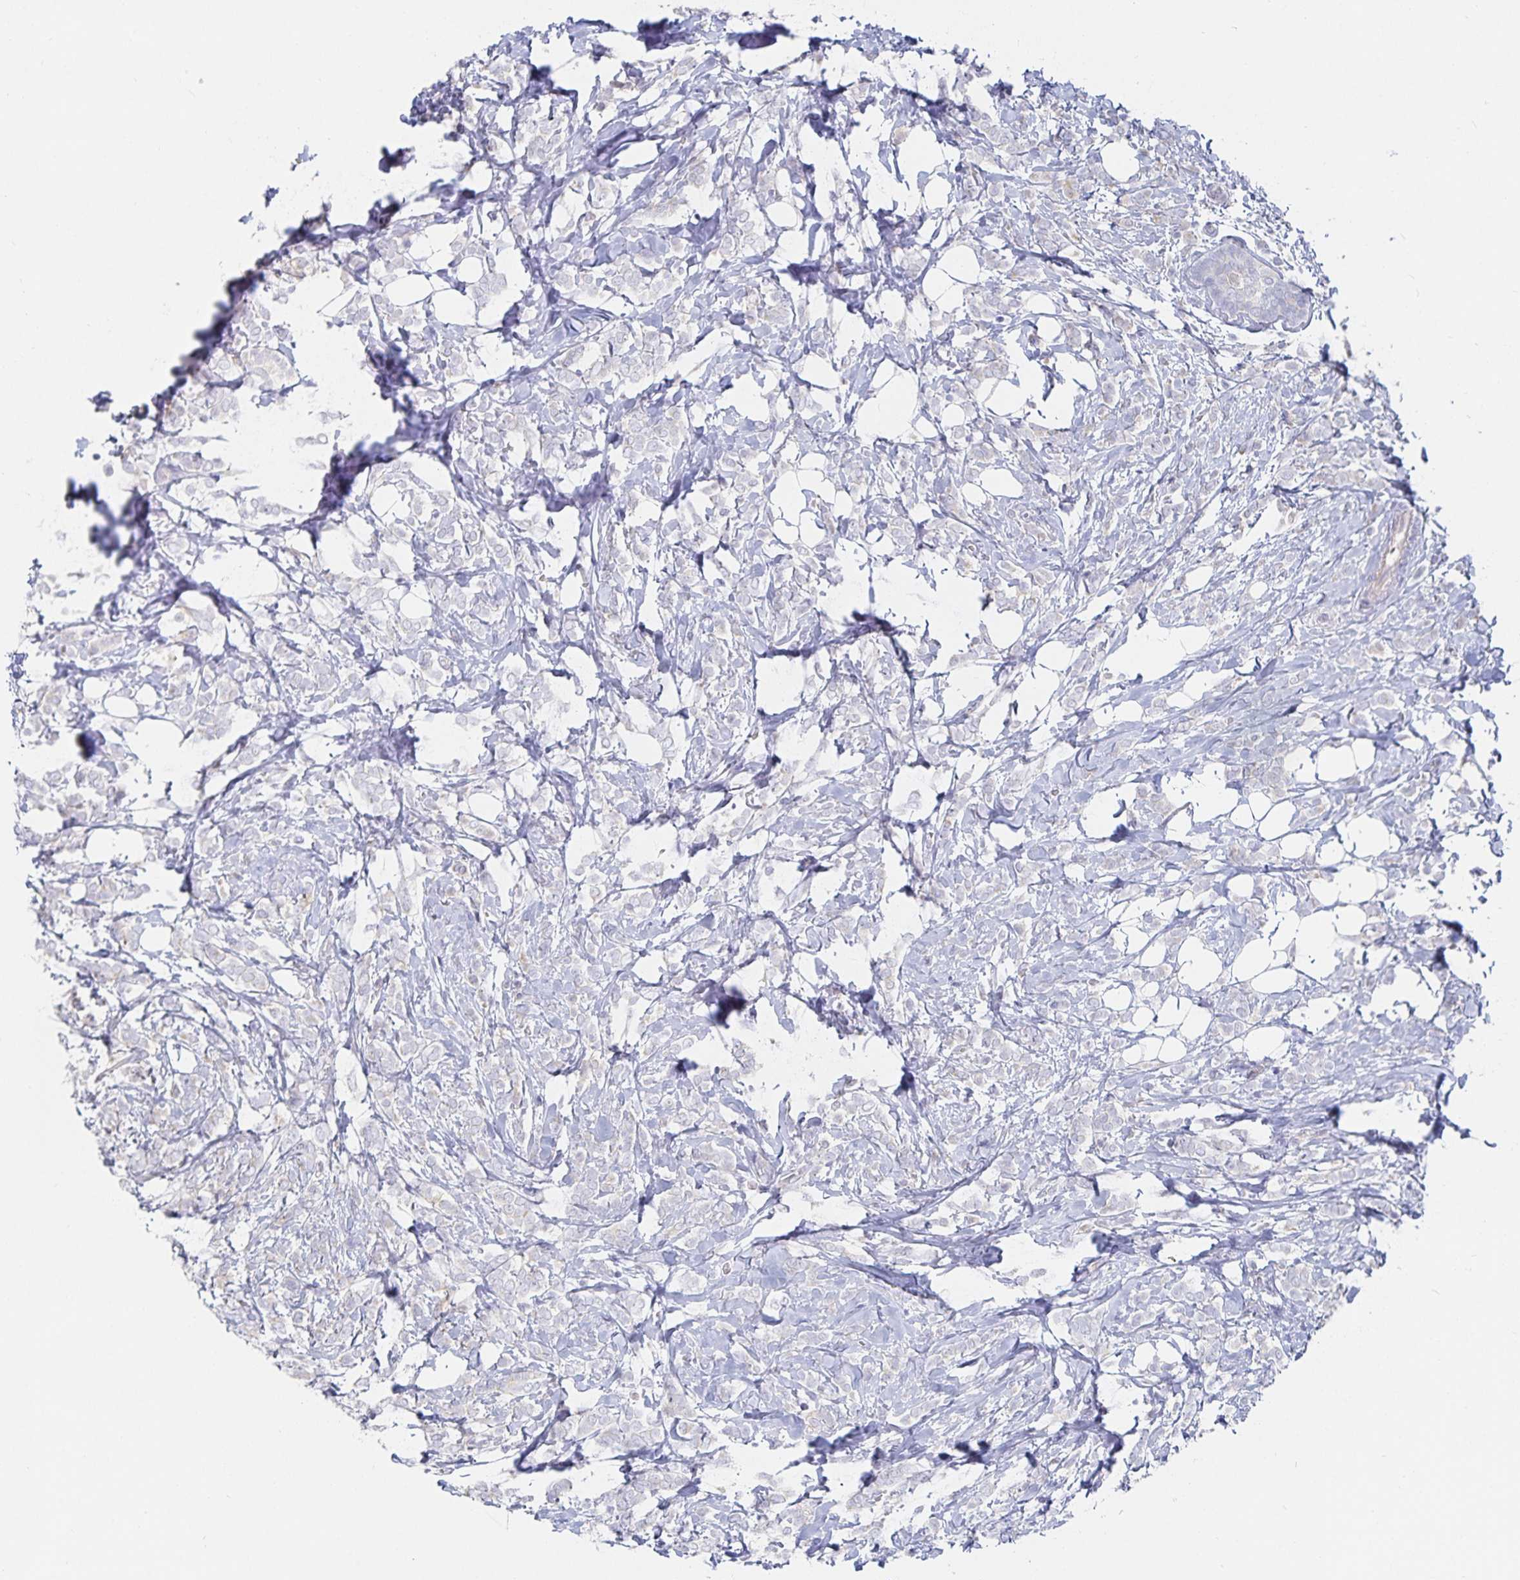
{"staining": {"intensity": "weak", "quantity": "<25%", "location": "cytoplasmic/membranous"}, "tissue": "breast cancer", "cell_type": "Tumor cells", "image_type": "cancer", "snomed": [{"axis": "morphology", "description": "Lobular carcinoma"}, {"axis": "topography", "description": "Breast"}], "caption": "Immunohistochemical staining of lobular carcinoma (breast) demonstrates no significant expression in tumor cells.", "gene": "SFTPA1", "patient": {"sex": "female", "age": 49}}